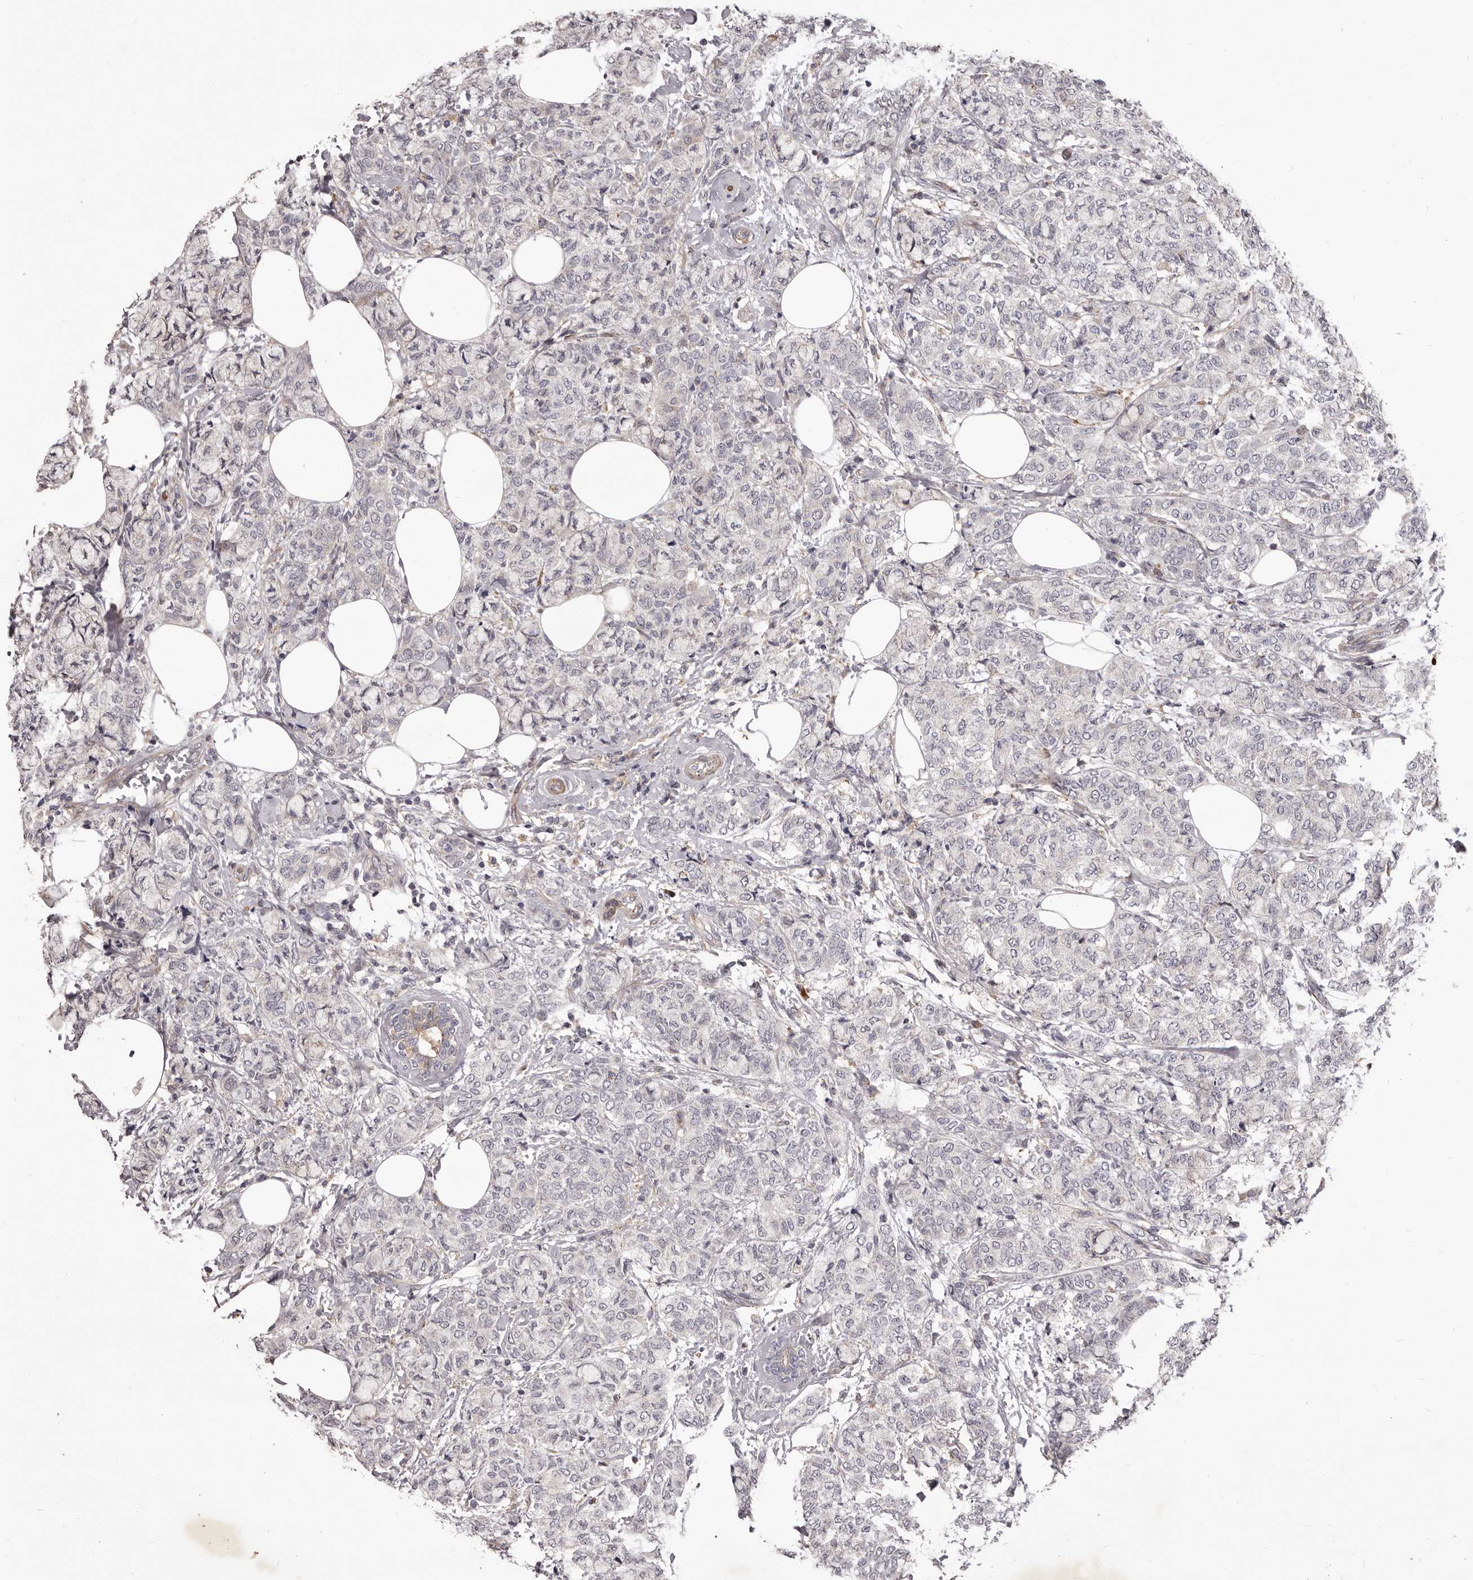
{"staining": {"intensity": "negative", "quantity": "none", "location": "none"}, "tissue": "breast cancer", "cell_type": "Tumor cells", "image_type": "cancer", "snomed": [{"axis": "morphology", "description": "Lobular carcinoma"}, {"axis": "topography", "description": "Breast"}], "caption": "The micrograph reveals no staining of tumor cells in lobular carcinoma (breast).", "gene": "ALPK1", "patient": {"sex": "female", "age": 60}}